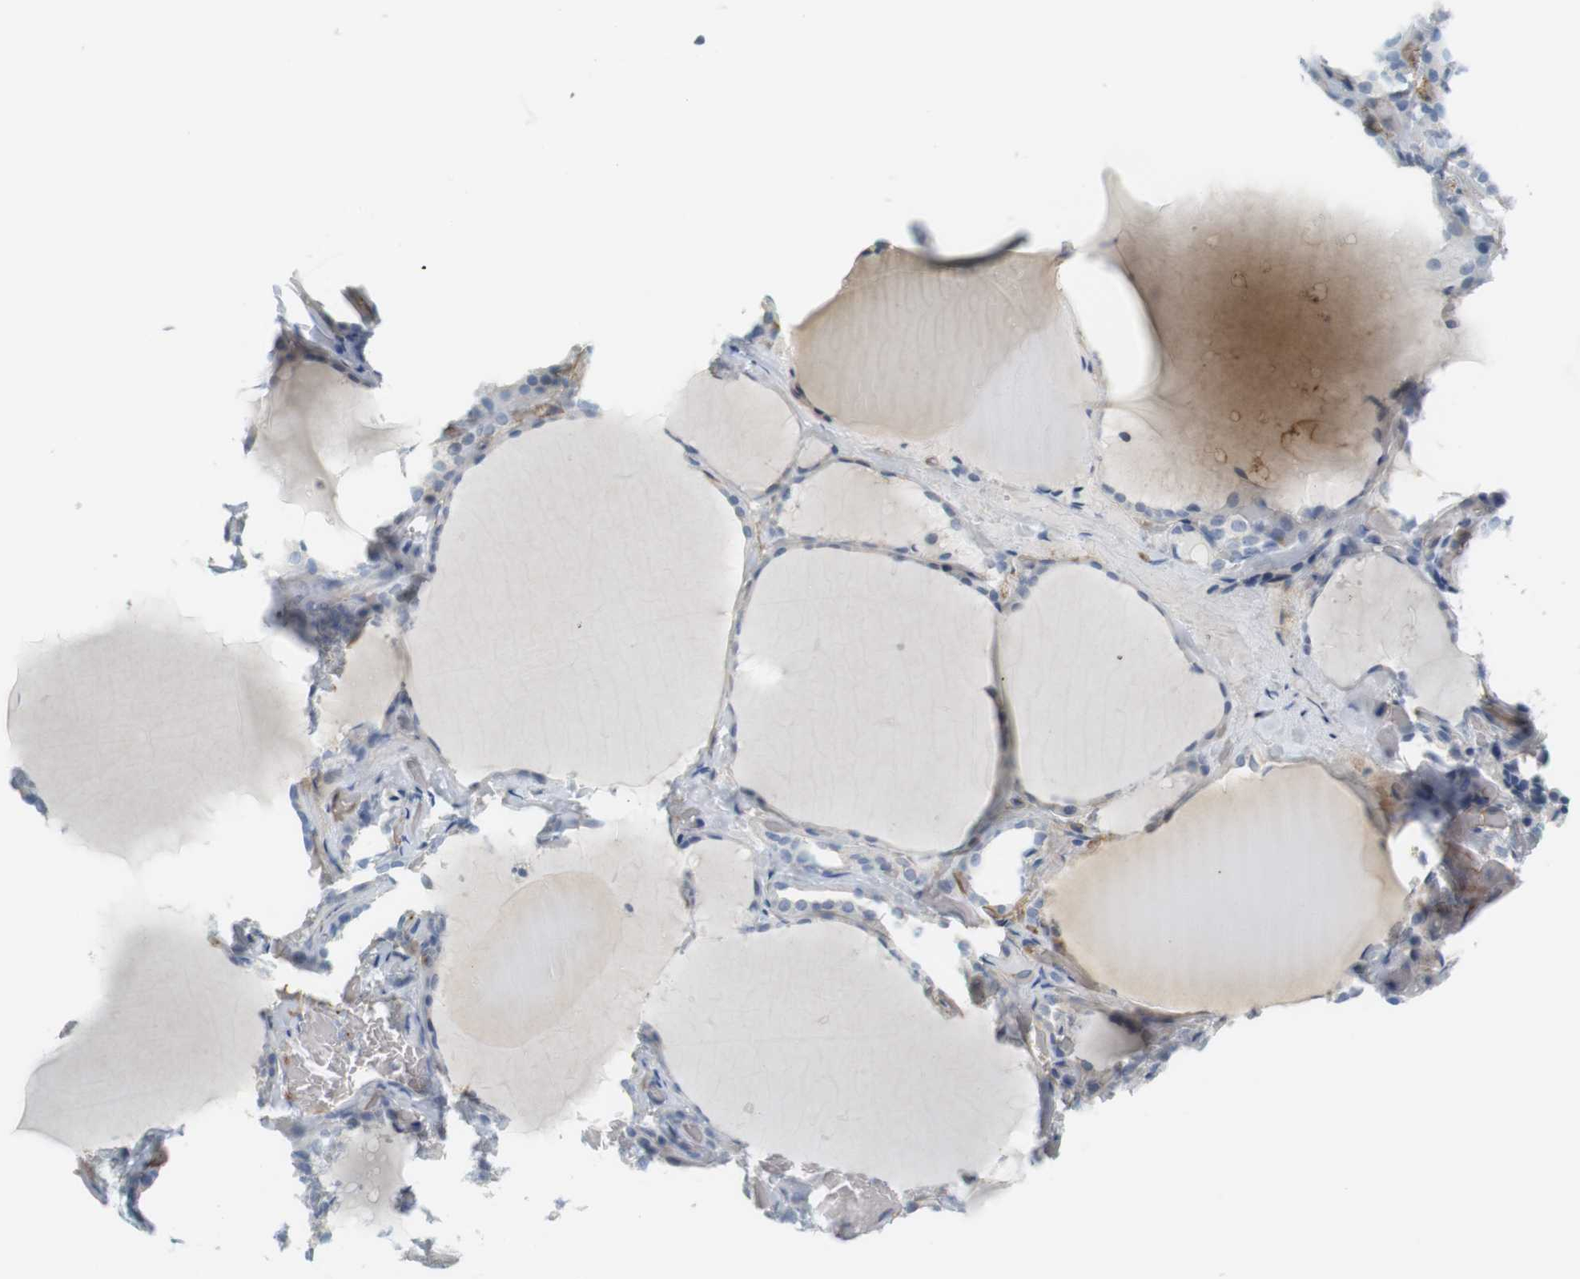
{"staining": {"intensity": "weak", "quantity": "<25%", "location": "cytoplasmic/membranous"}, "tissue": "thyroid gland", "cell_type": "Glandular cells", "image_type": "normal", "snomed": [{"axis": "morphology", "description": "Normal tissue, NOS"}, {"axis": "topography", "description": "Thyroid gland"}], "caption": "Human thyroid gland stained for a protein using IHC reveals no expression in glandular cells.", "gene": "F2R", "patient": {"sex": "female", "age": 22}}